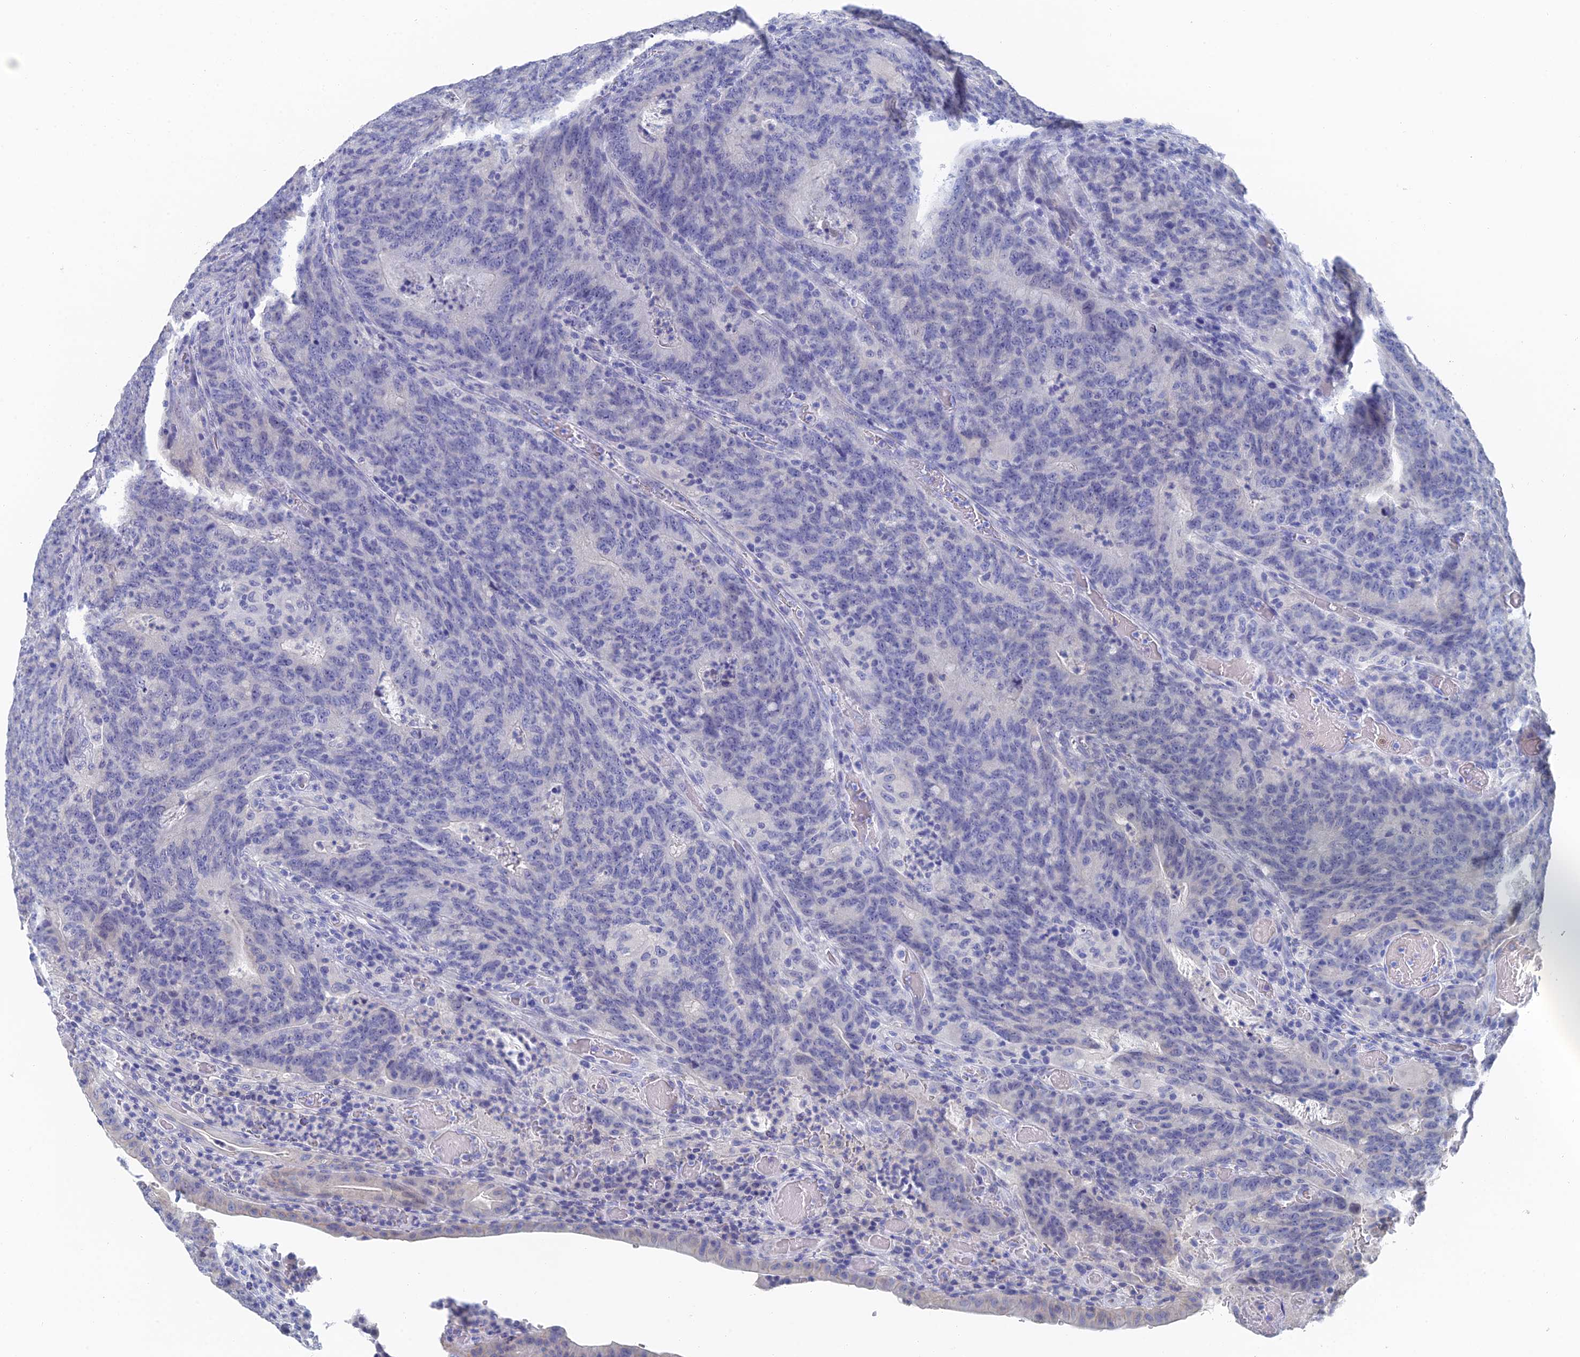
{"staining": {"intensity": "negative", "quantity": "none", "location": "none"}, "tissue": "colorectal cancer", "cell_type": "Tumor cells", "image_type": "cancer", "snomed": [{"axis": "morphology", "description": "Normal tissue, NOS"}, {"axis": "morphology", "description": "Adenocarcinoma, NOS"}, {"axis": "topography", "description": "Colon"}], "caption": "There is no significant expression in tumor cells of colorectal cancer.", "gene": "GFAP", "patient": {"sex": "female", "age": 75}}